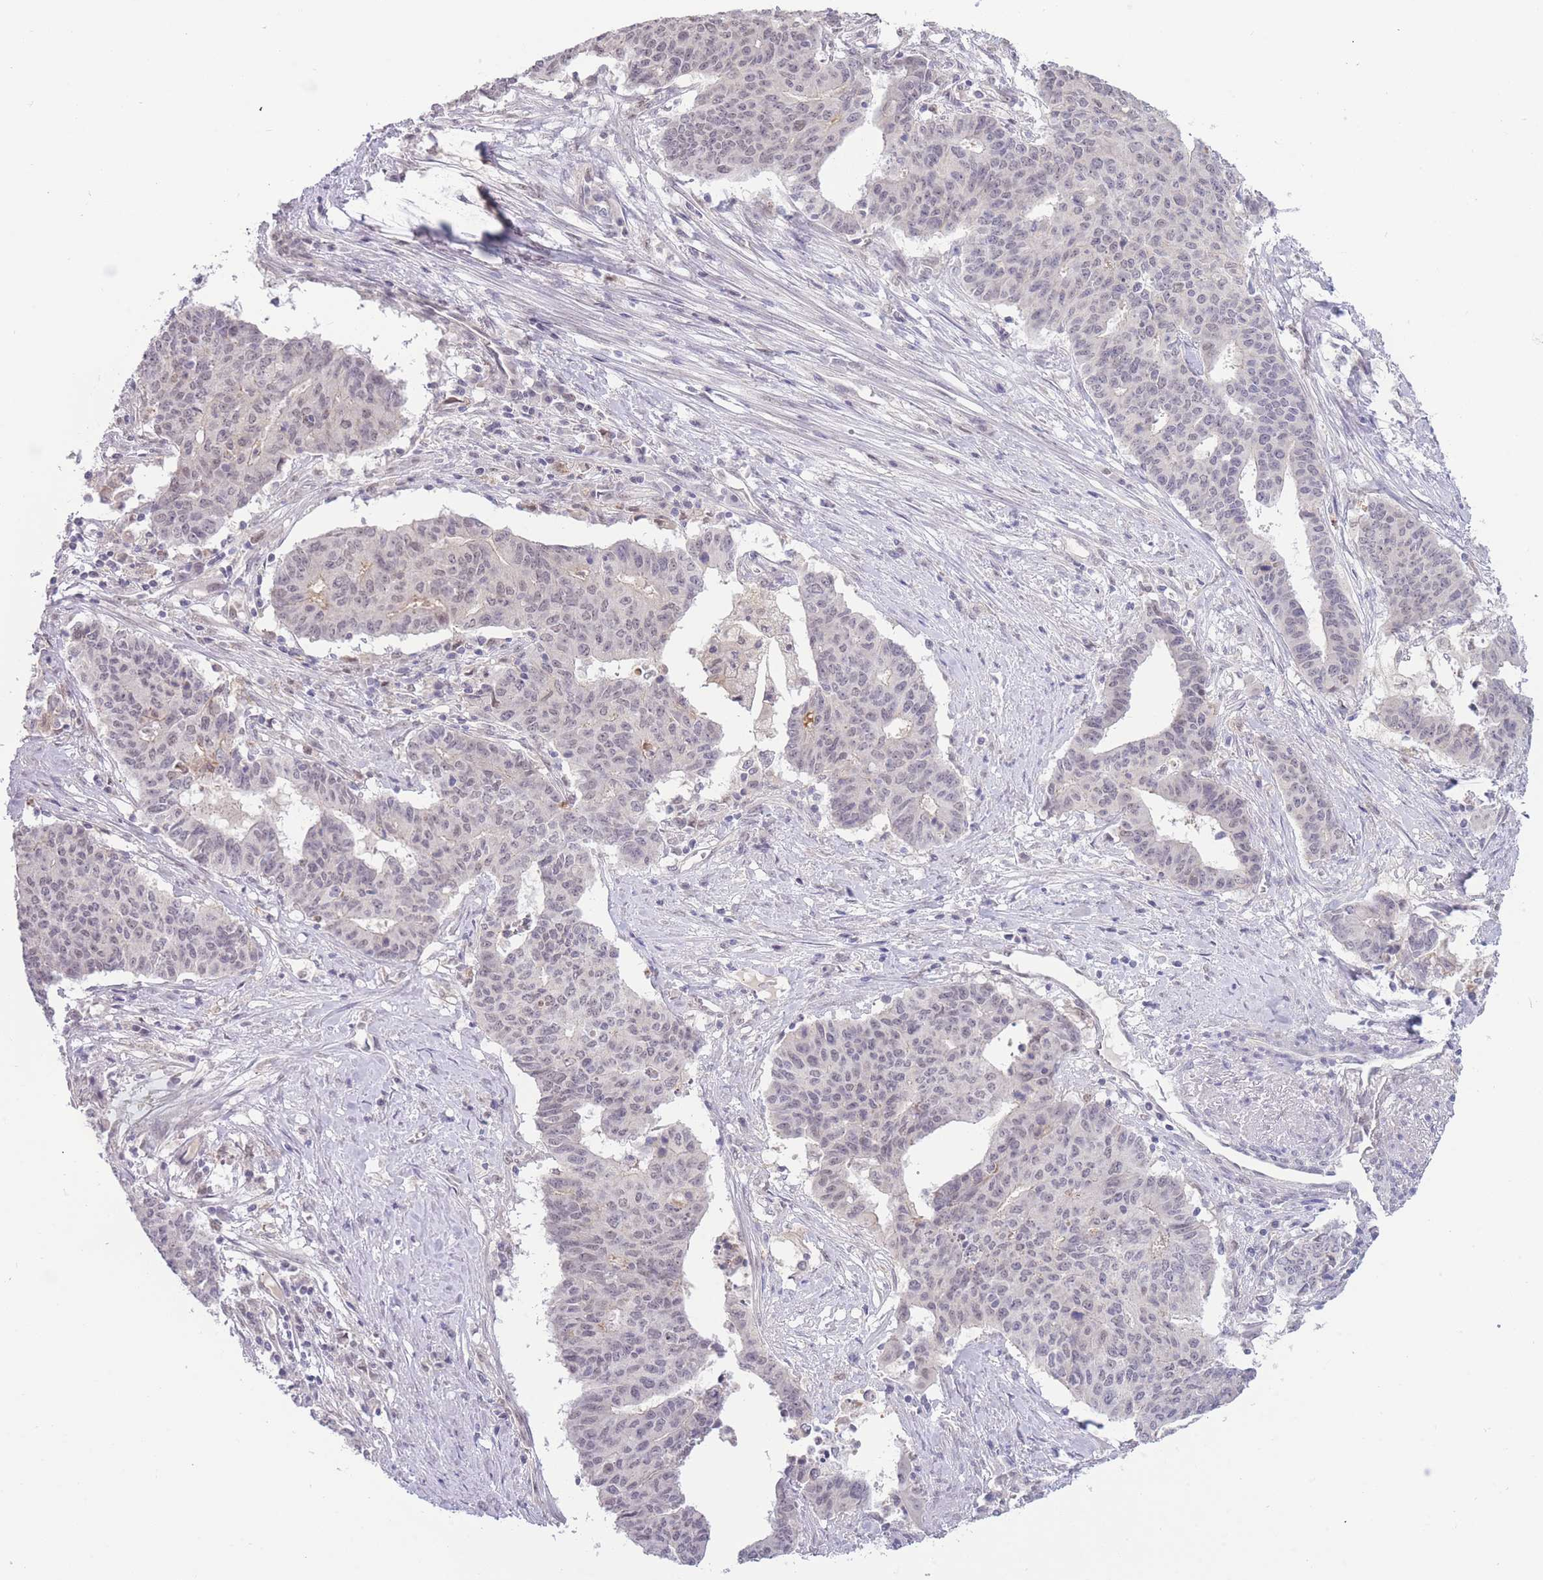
{"staining": {"intensity": "weak", "quantity": "25%-75%", "location": "nuclear"}, "tissue": "endometrial cancer", "cell_type": "Tumor cells", "image_type": "cancer", "snomed": [{"axis": "morphology", "description": "Adenocarcinoma, NOS"}, {"axis": "topography", "description": "Endometrium"}], "caption": "Tumor cells show weak nuclear staining in approximately 25%-75% of cells in adenocarcinoma (endometrial).", "gene": "GOLGA6L25", "patient": {"sex": "female", "age": 59}}